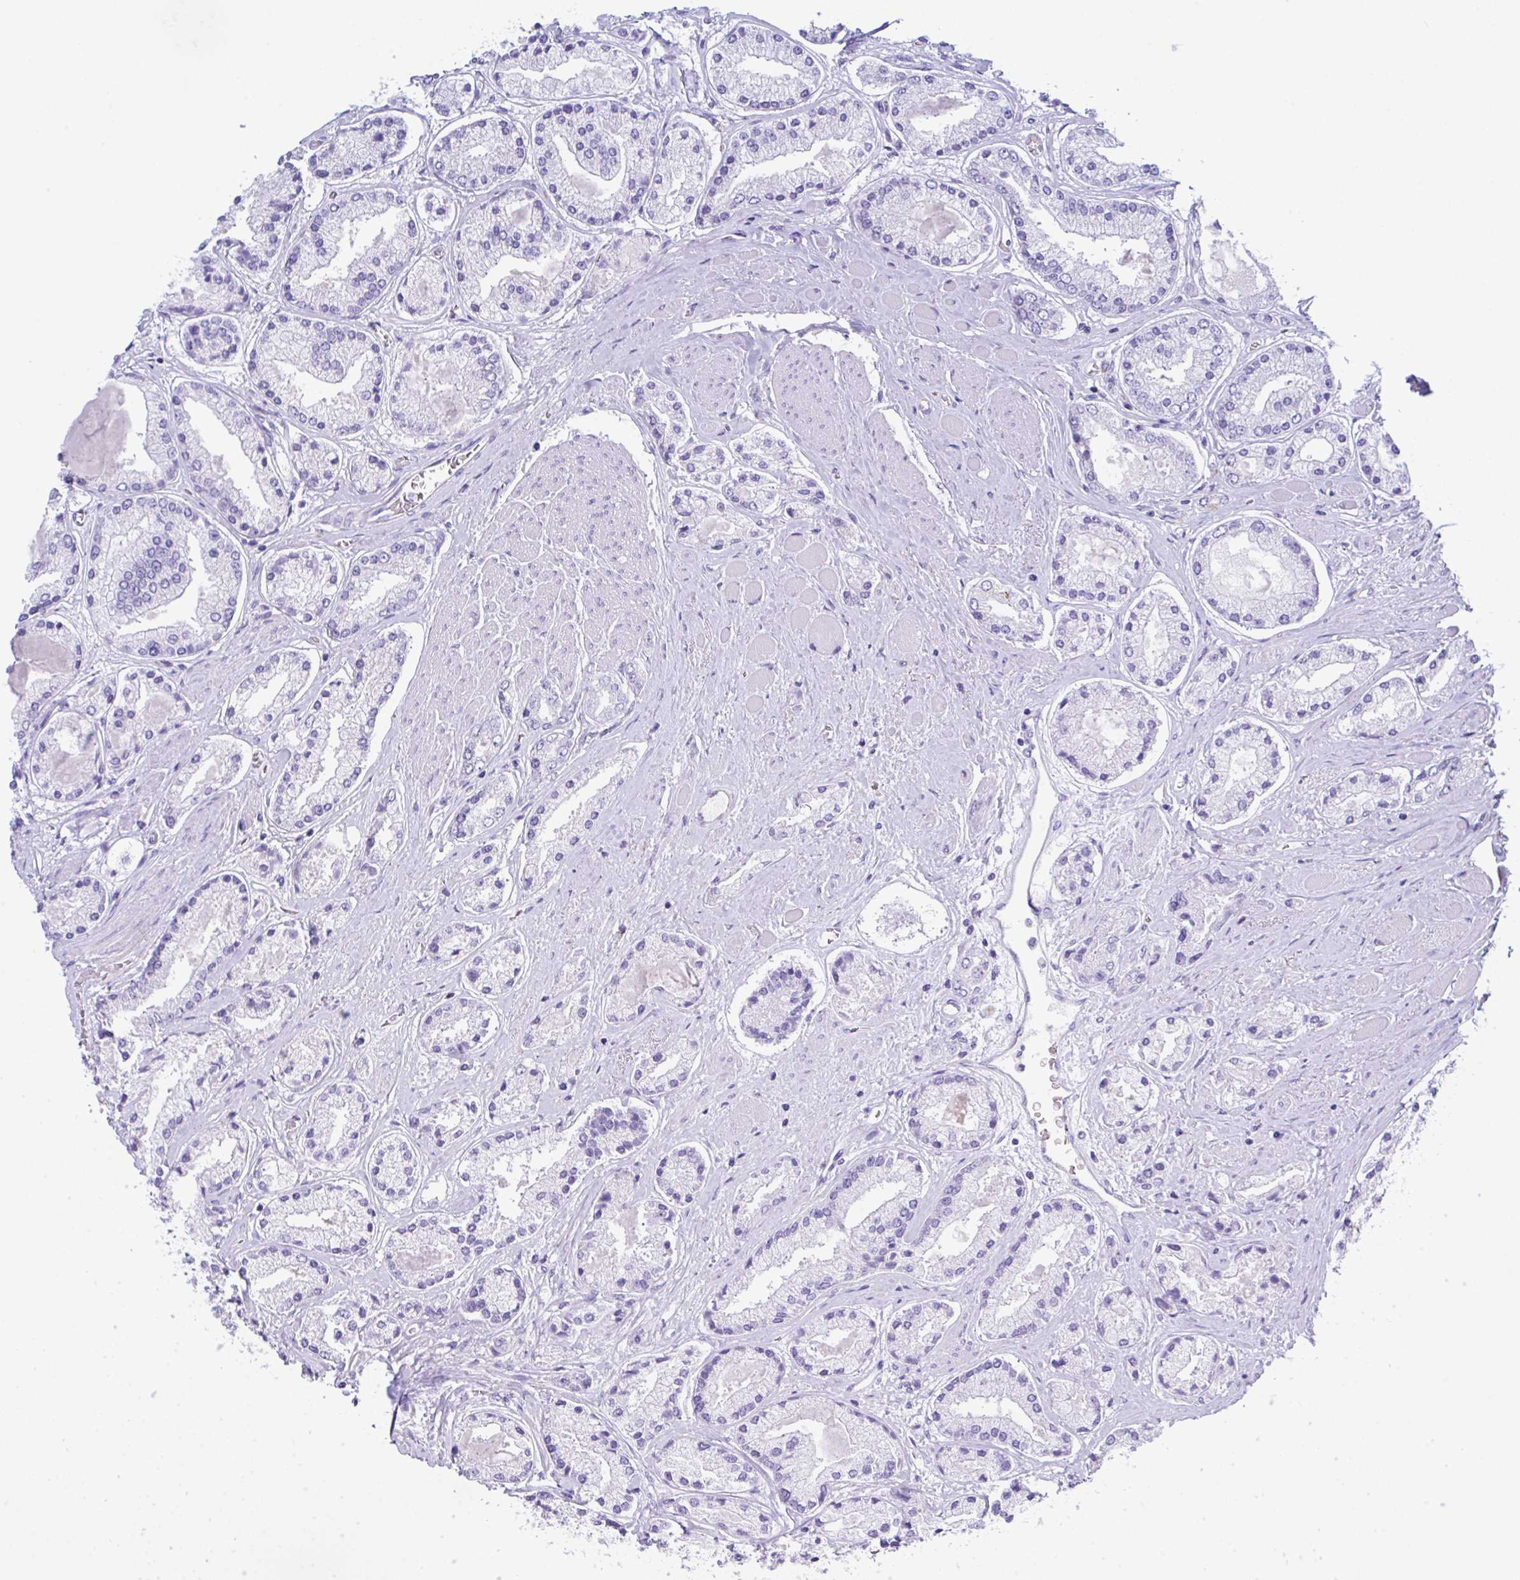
{"staining": {"intensity": "negative", "quantity": "none", "location": "none"}, "tissue": "prostate cancer", "cell_type": "Tumor cells", "image_type": "cancer", "snomed": [{"axis": "morphology", "description": "Adenocarcinoma, High grade"}, {"axis": "topography", "description": "Prostate"}], "caption": "DAB immunohistochemical staining of human high-grade adenocarcinoma (prostate) reveals no significant positivity in tumor cells. (Stains: DAB IHC with hematoxylin counter stain, Microscopy: brightfield microscopy at high magnification).", "gene": "NDUFAF8", "patient": {"sex": "male", "age": 67}}